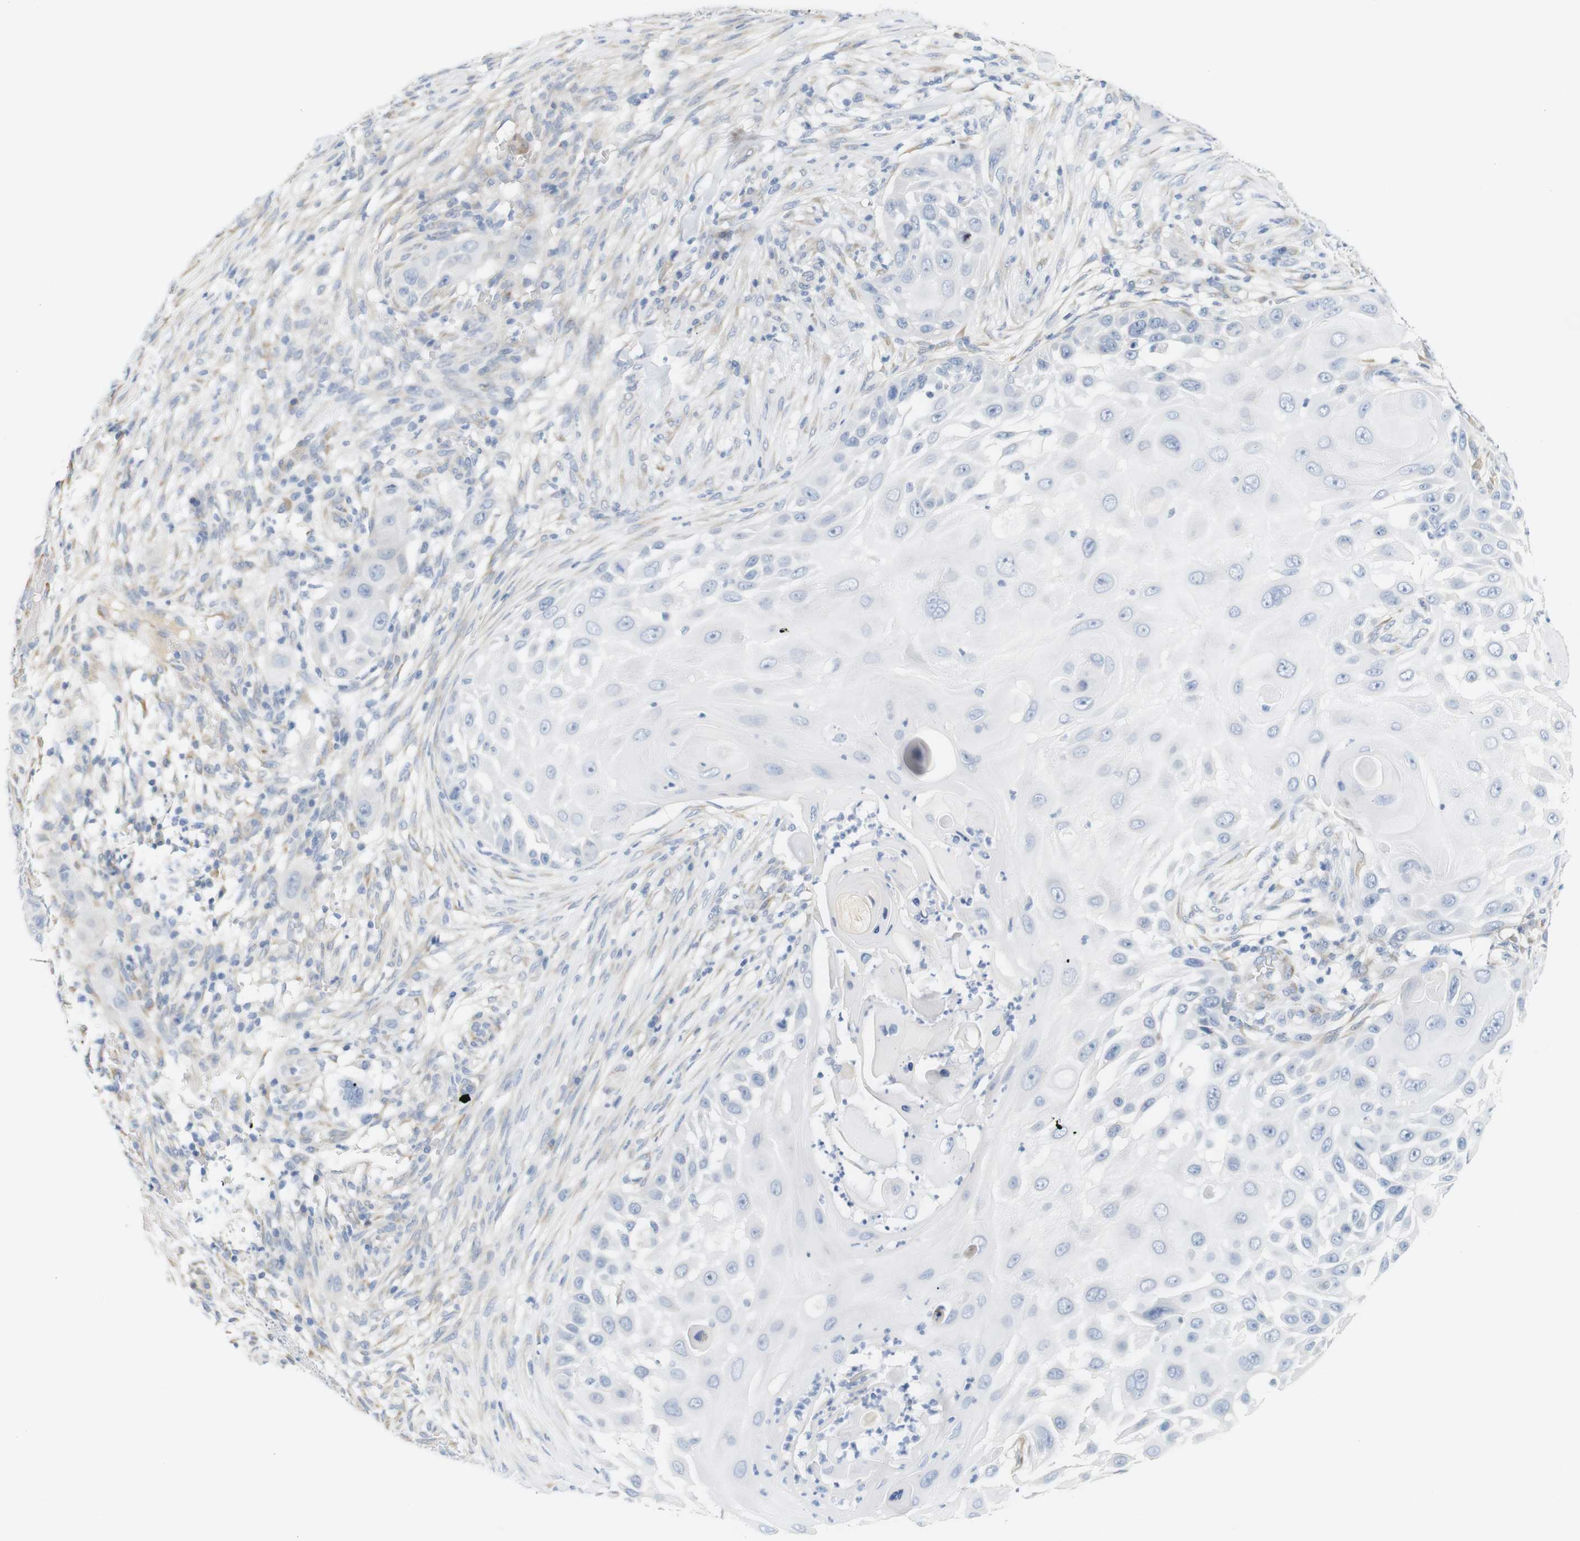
{"staining": {"intensity": "negative", "quantity": "none", "location": "none"}, "tissue": "skin cancer", "cell_type": "Tumor cells", "image_type": "cancer", "snomed": [{"axis": "morphology", "description": "Squamous cell carcinoma, NOS"}, {"axis": "topography", "description": "Skin"}], "caption": "Immunohistochemistry image of human squamous cell carcinoma (skin) stained for a protein (brown), which shows no staining in tumor cells.", "gene": "RGS9", "patient": {"sex": "female", "age": 44}}